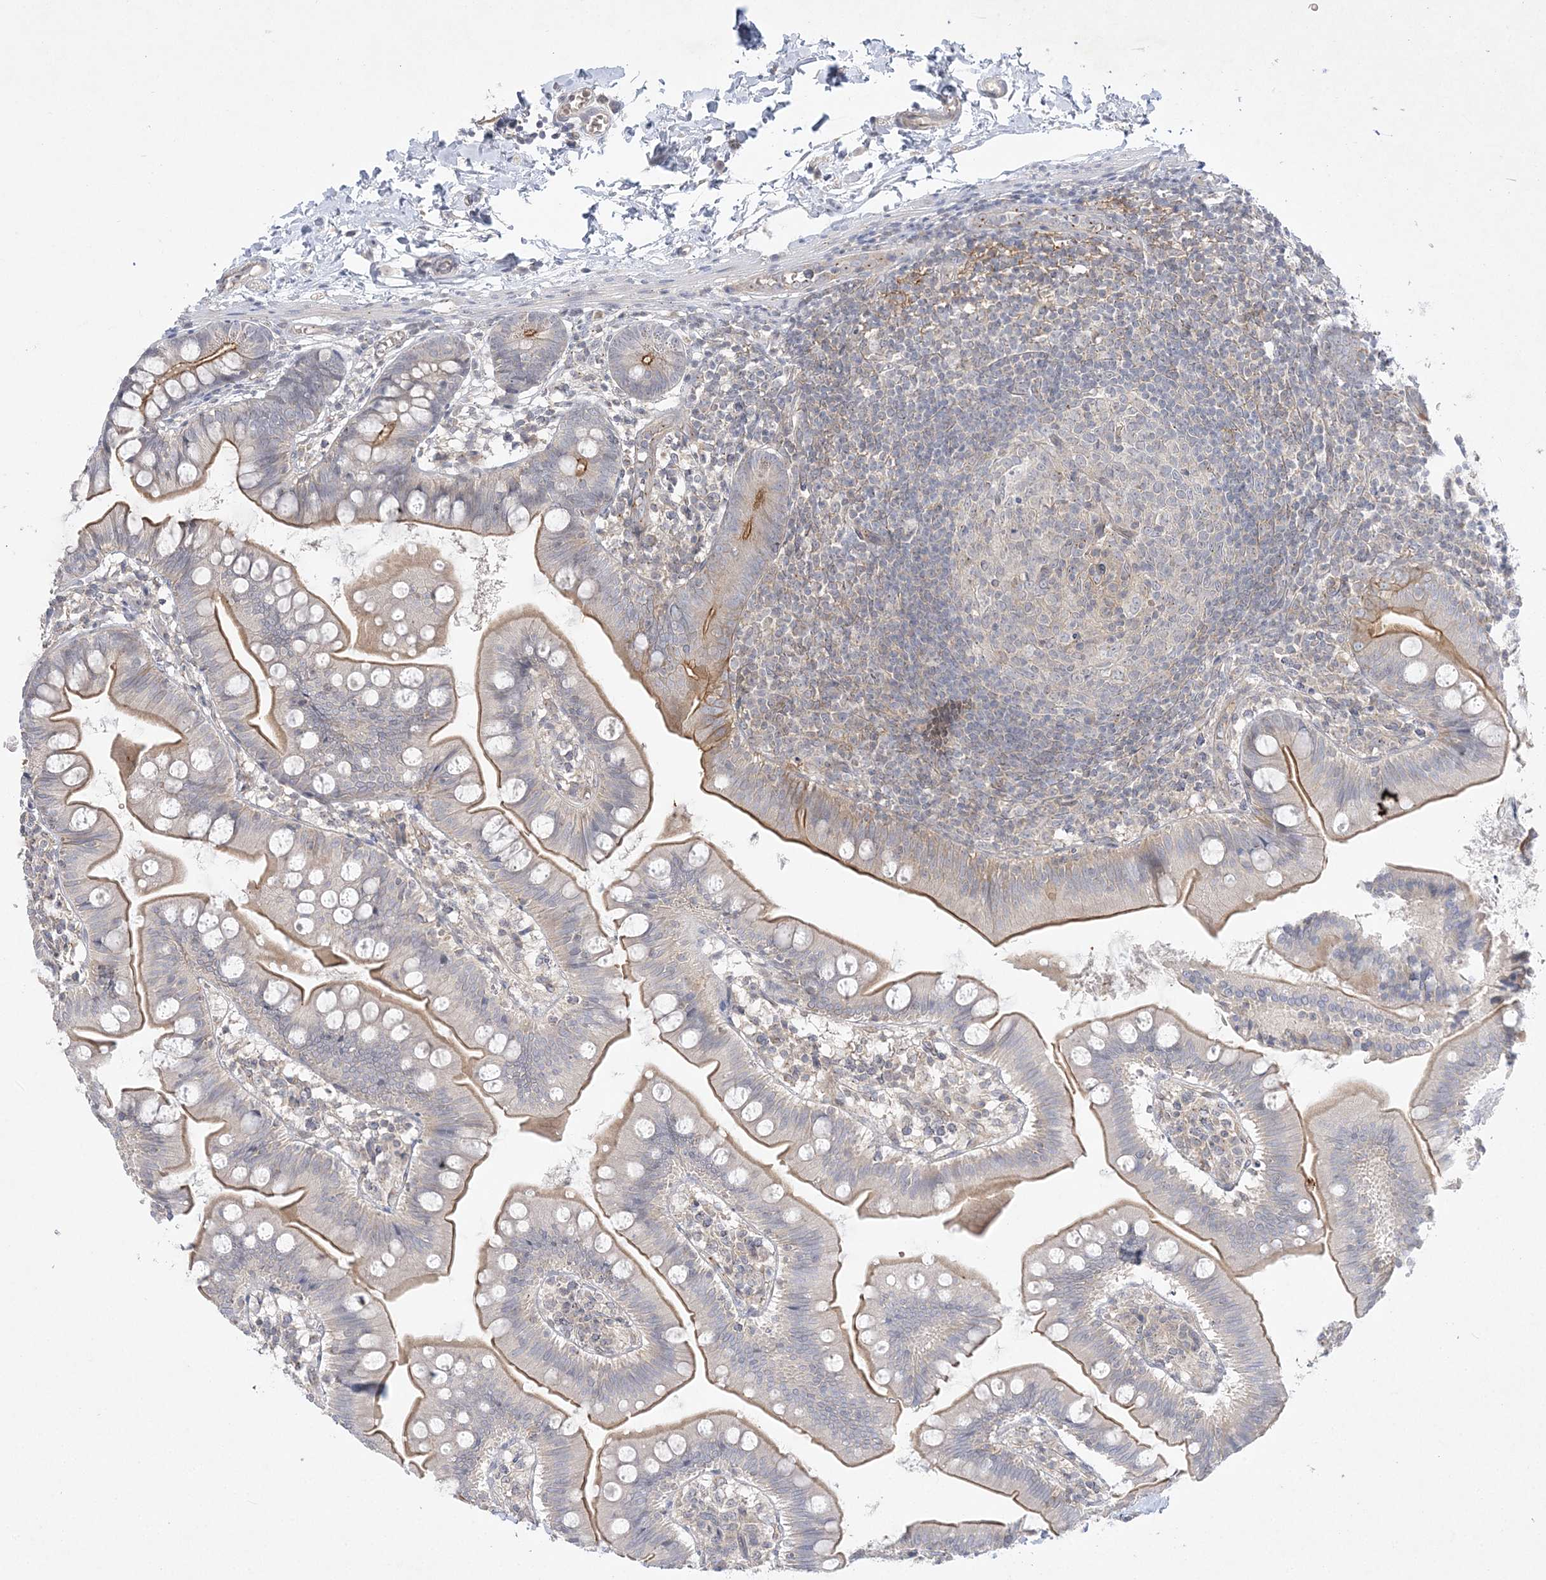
{"staining": {"intensity": "moderate", "quantity": ">75%", "location": "cytoplasmic/membranous"}, "tissue": "small intestine", "cell_type": "Glandular cells", "image_type": "normal", "snomed": [{"axis": "morphology", "description": "Normal tissue, NOS"}, {"axis": "topography", "description": "Small intestine"}], "caption": "A brown stain highlights moderate cytoplasmic/membranous expression of a protein in glandular cells of benign small intestine. Immunohistochemistry stains the protein of interest in brown and the nuclei are stained blue.", "gene": "ADAMTS12", "patient": {"sex": "male", "age": 7}}